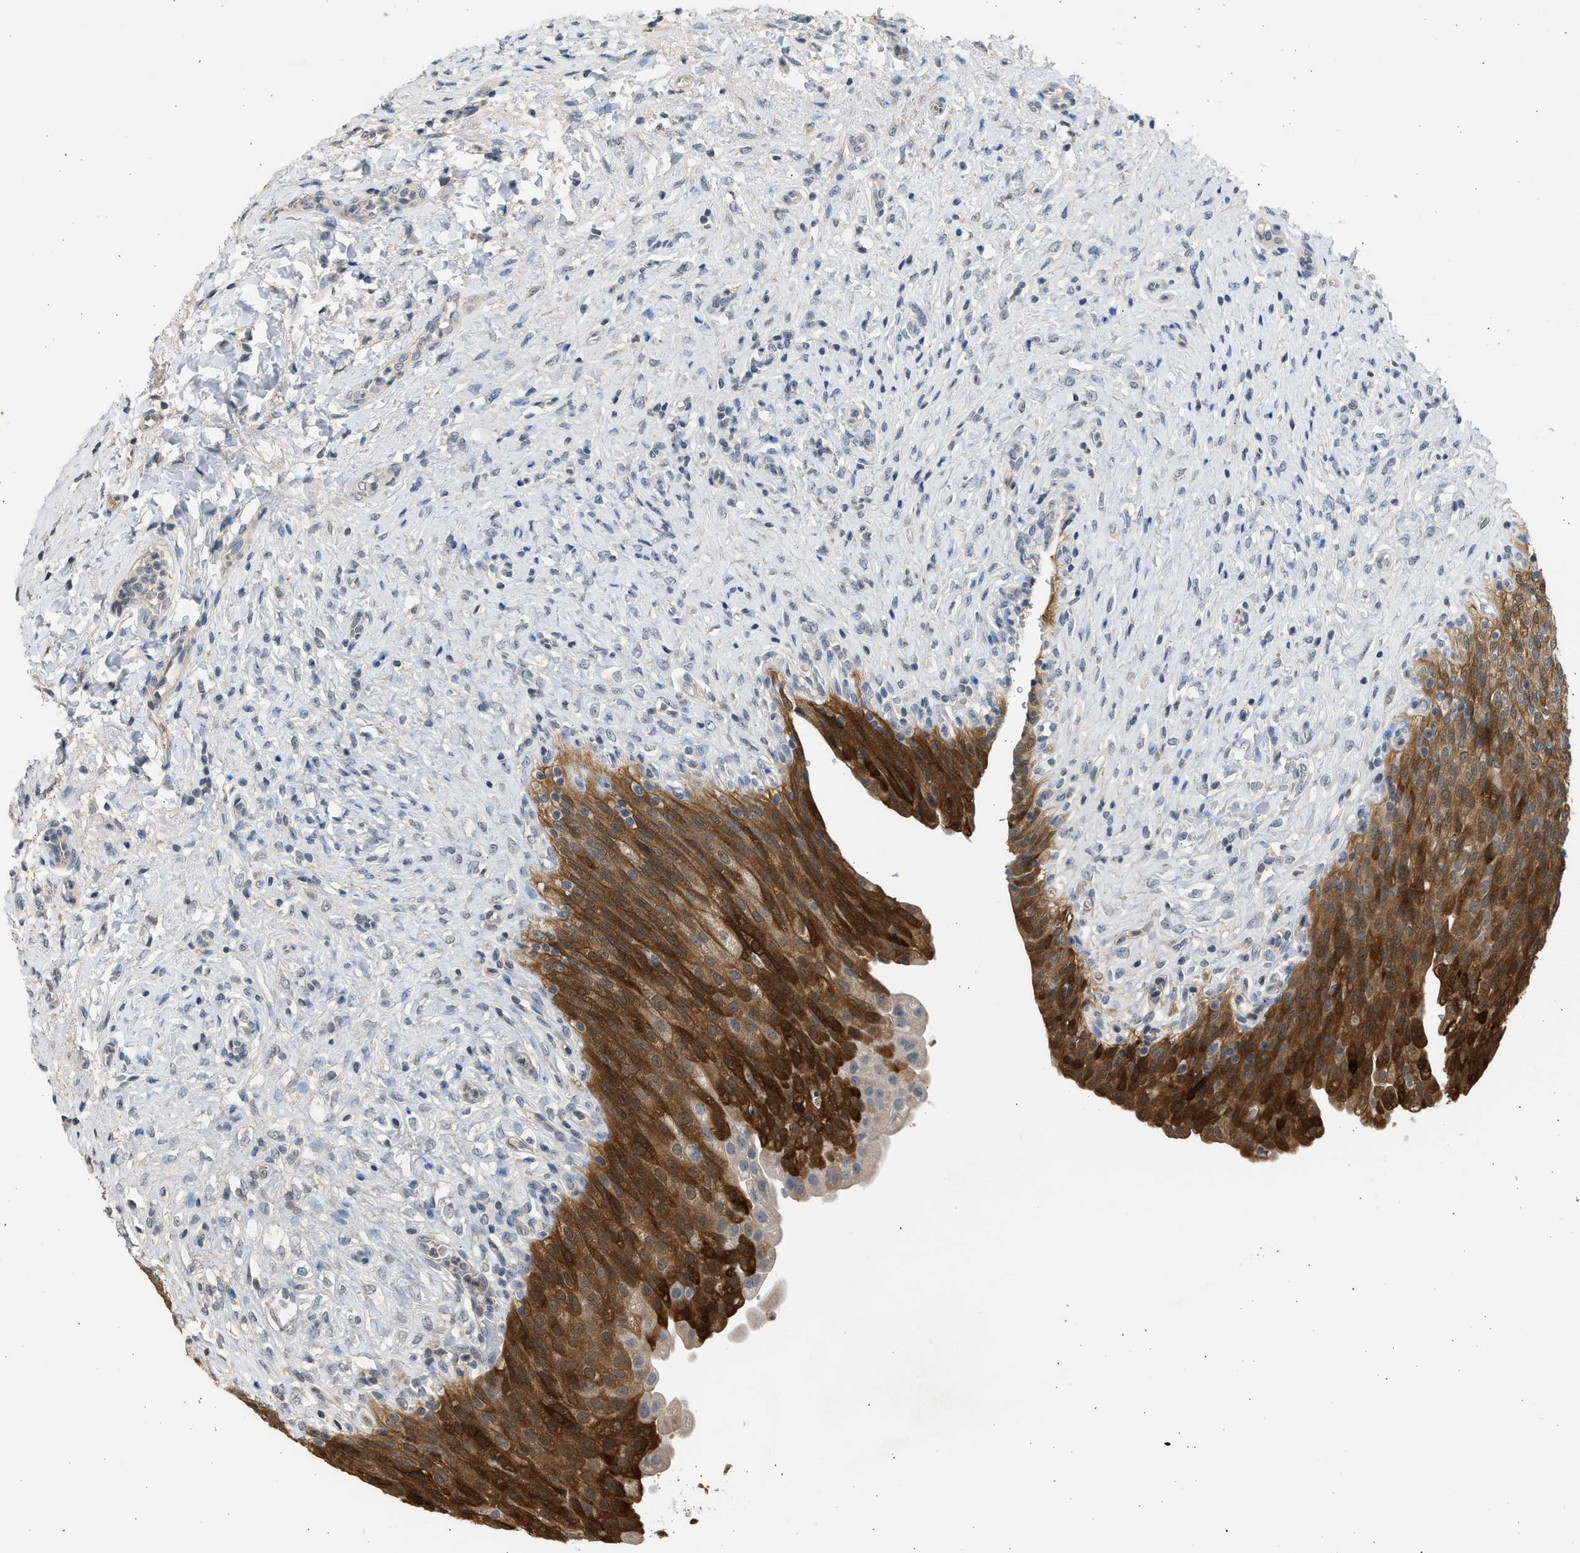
{"staining": {"intensity": "strong", "quantity": "25%-75%", "location": "cytoplasmic/membranous"}, "tissue": "urinary bladder", "cell_type": "Urothelial cells", "image_type": "normal", "snomed": [{"axis": "morphology", "description": "Urothelial carcinoma, High grade"}, {"axis": "topography", "description": "Urinary bladder"}], "caption": "Brown immunohistochemical staining in normal urinary bladder shows strong cytoplasmic/membranous staining in approximately 25%-75% of urothelial cells.", "gene": "SULT2A1", "patient": {"sex": "male", "age": 46}}